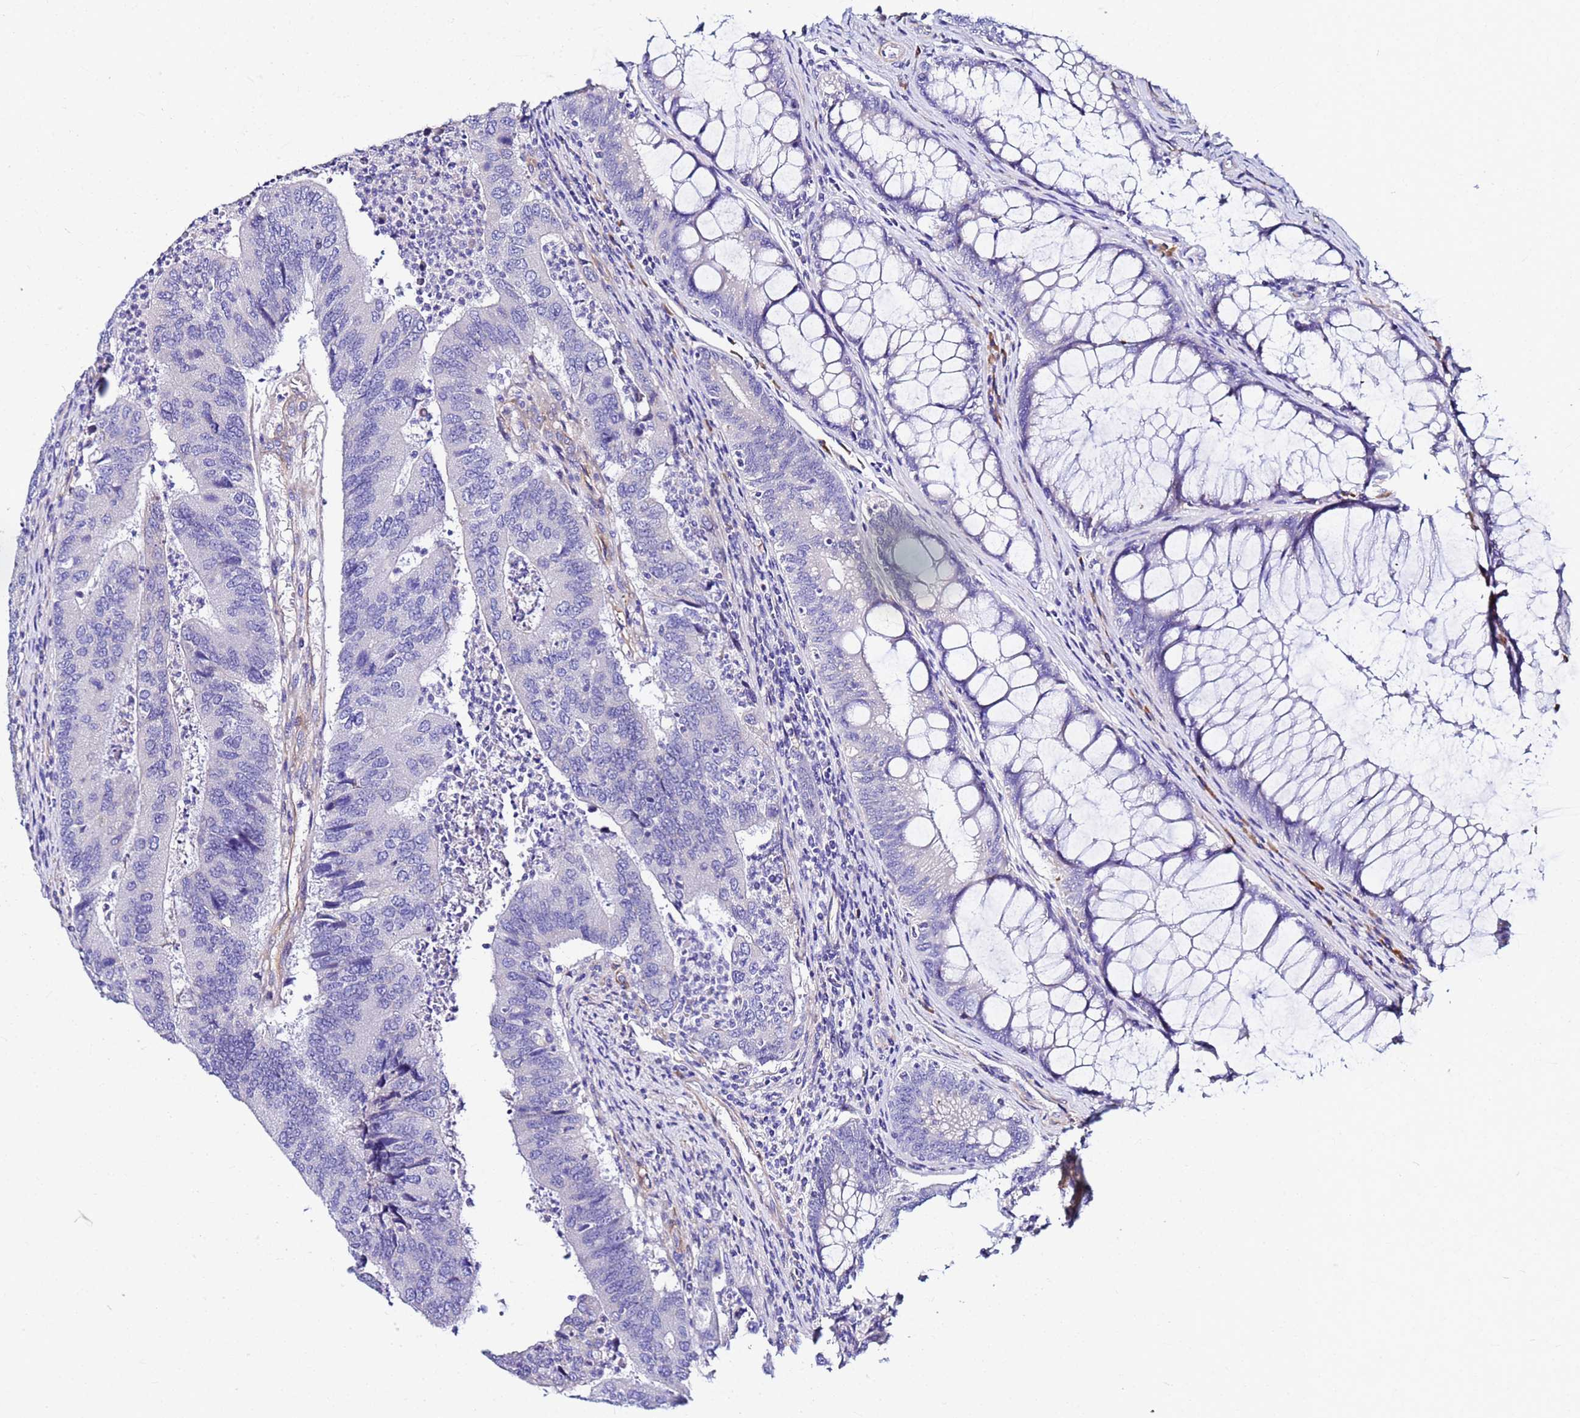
{"staining": {"intensity": "negative", "quantity": "none", "location": "none"}, "tissue": "colorectal cancer", "cell_type": "Tumor cells", "image_type": "cancer", "snomed": [{"axis": "morphology", "description": "Adenocarcinoma, NOS"}, {"axis": "topography", "description": "Colon"}], "caption": "Immunohistochemical staining of colorectal cancer (adenocarcinoma) shows no significant expression in tumor cells.", "gene": "JRKL", "patient": {"sex": "female", "age": 67}}